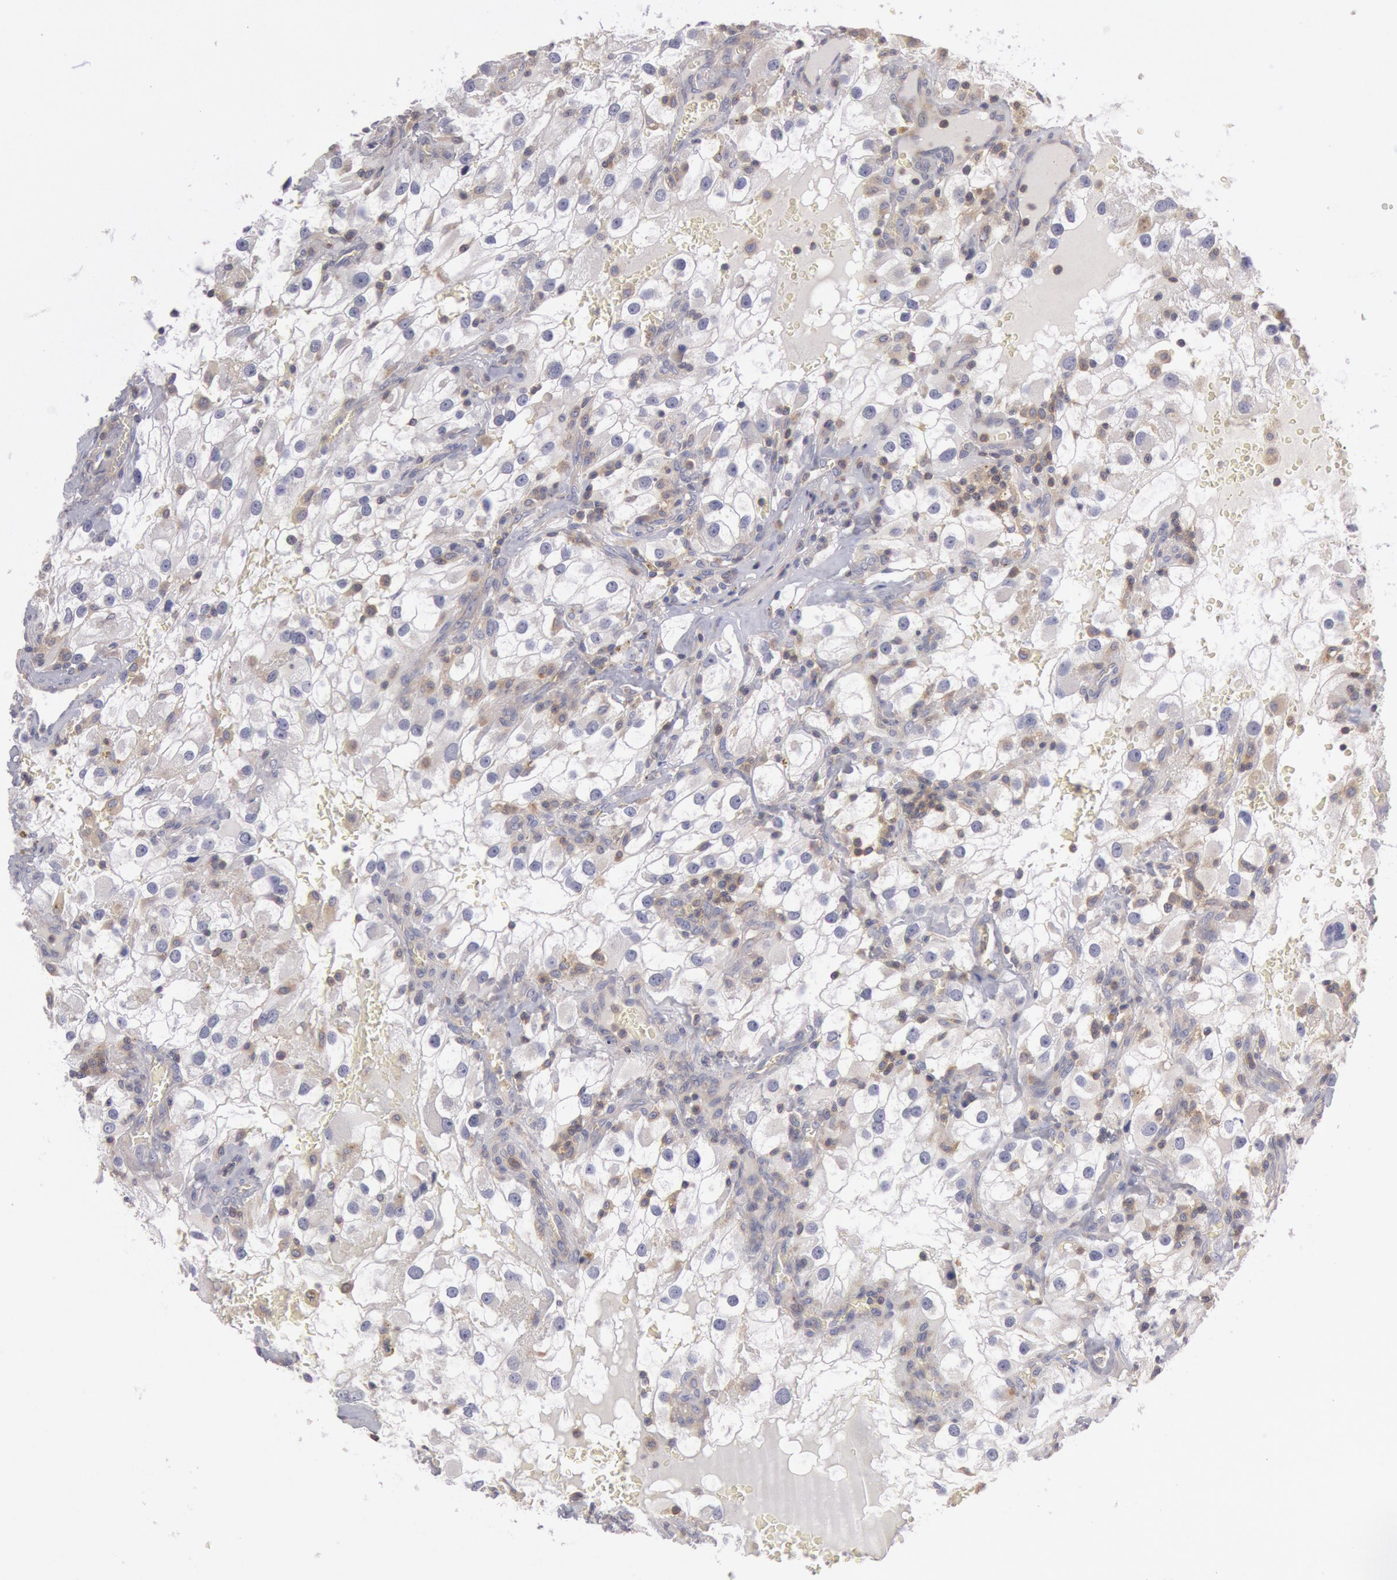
{"staining": {"intensity": "negative", "quantity": "none", "location": "none"}, "tissue": "renal cancer", "cell_type": "Tumor cells", "image_type": "cancer", "snomed": [{"axis": "morphology", "description": "Adenocarcinoma, NOS"}, {"axis": "topography", "description": "Kidney"}], "caption": "Adenocarcinoma (renal) was stained to show a protein in brown. There is no significant staining in tumor cells.", "gene": "PIK3R1", "patient": {"sex": "female", "age": 52}}